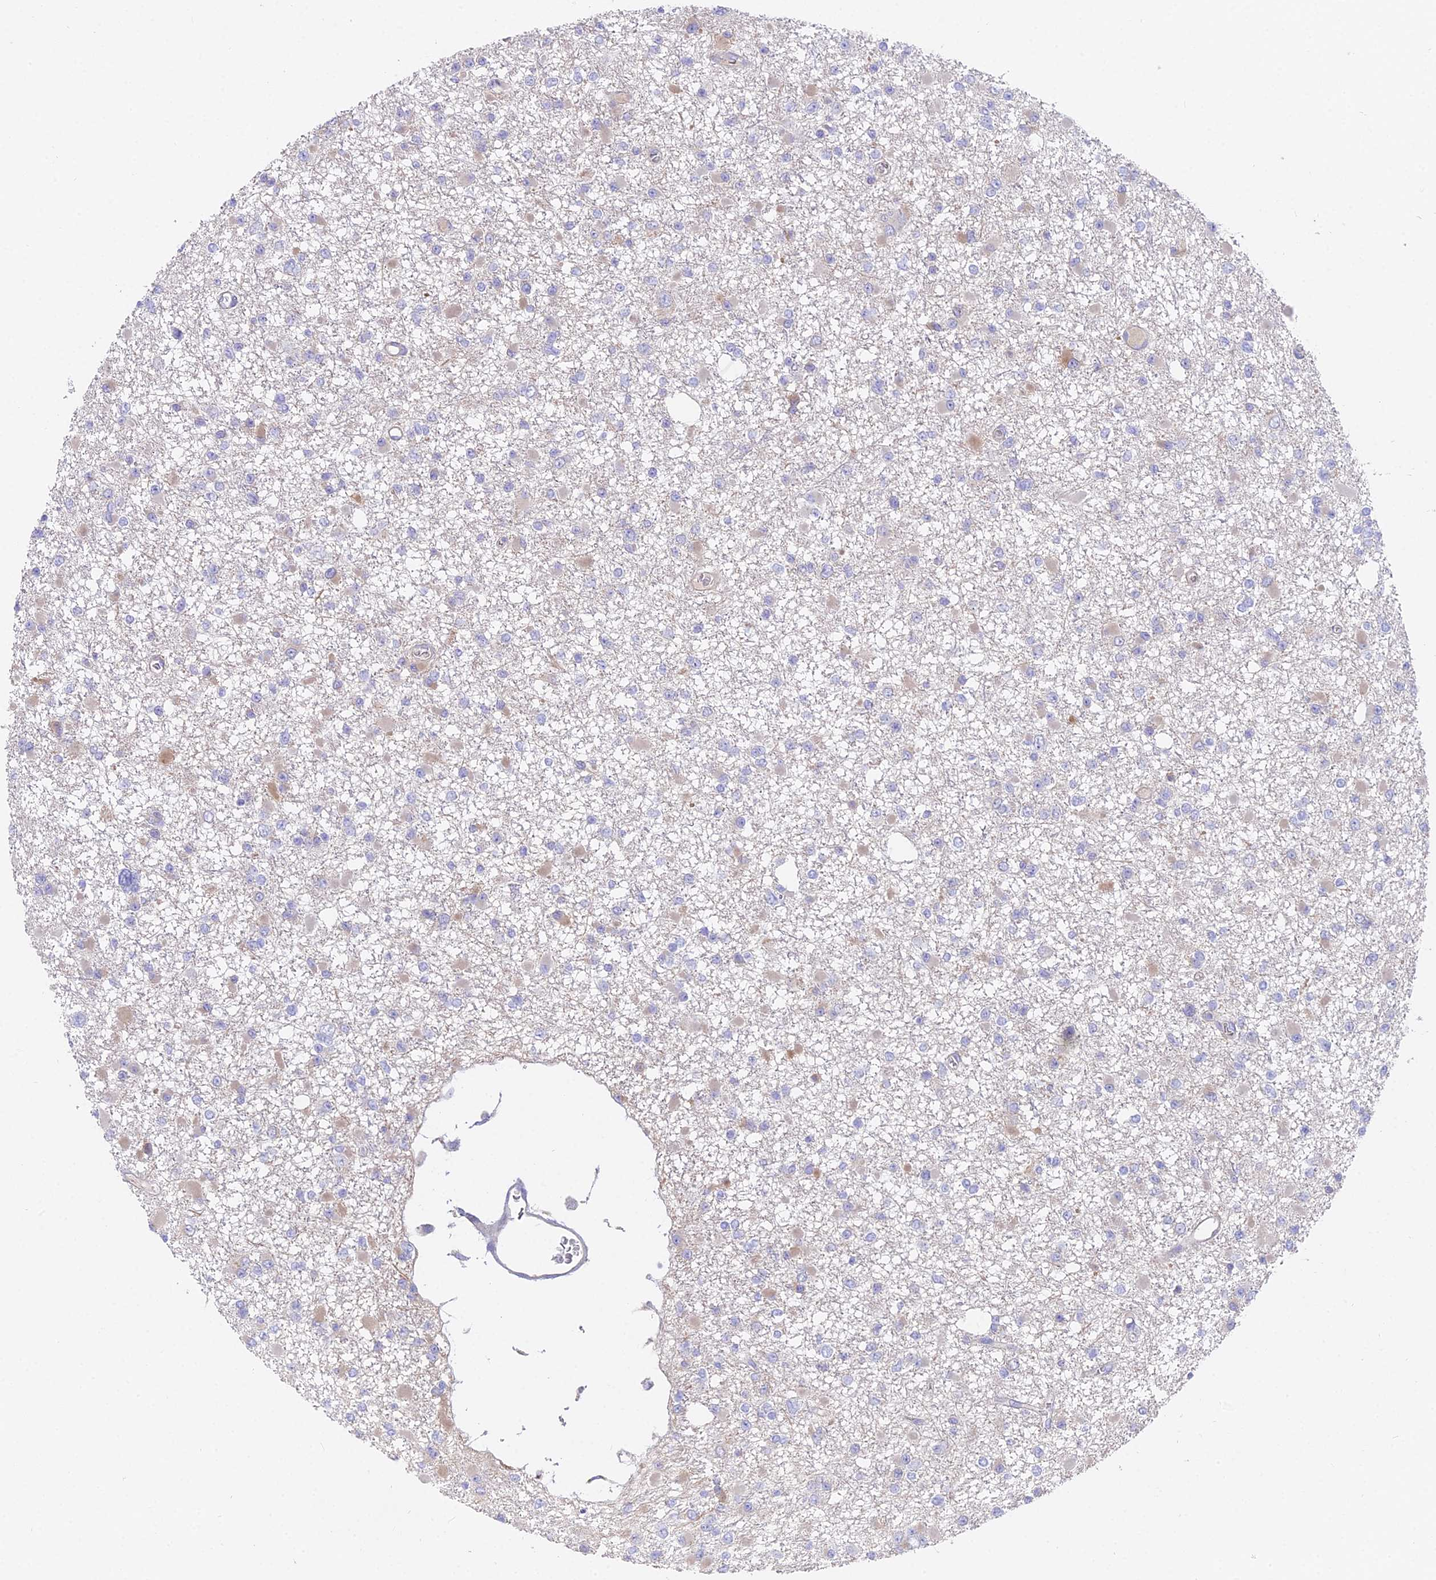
{"staining": {"intensity": "weak", "quantity": "<25%", "location": "cytoplasmic/membranous"}, "tissue": "glioma", "cell_type": "Tumor cells", "image_type": "cancer", "snomed": [{"axis": "morphology", "description": "Glioma, malignant, Low grade"}, {"axis": "topography", "description": "Brain"}], "caption": "Image shows no significant protein expression in tumor cells of glioma.", "gene": "FAM168B", "patient": {"sex": "female", "age": 22}}